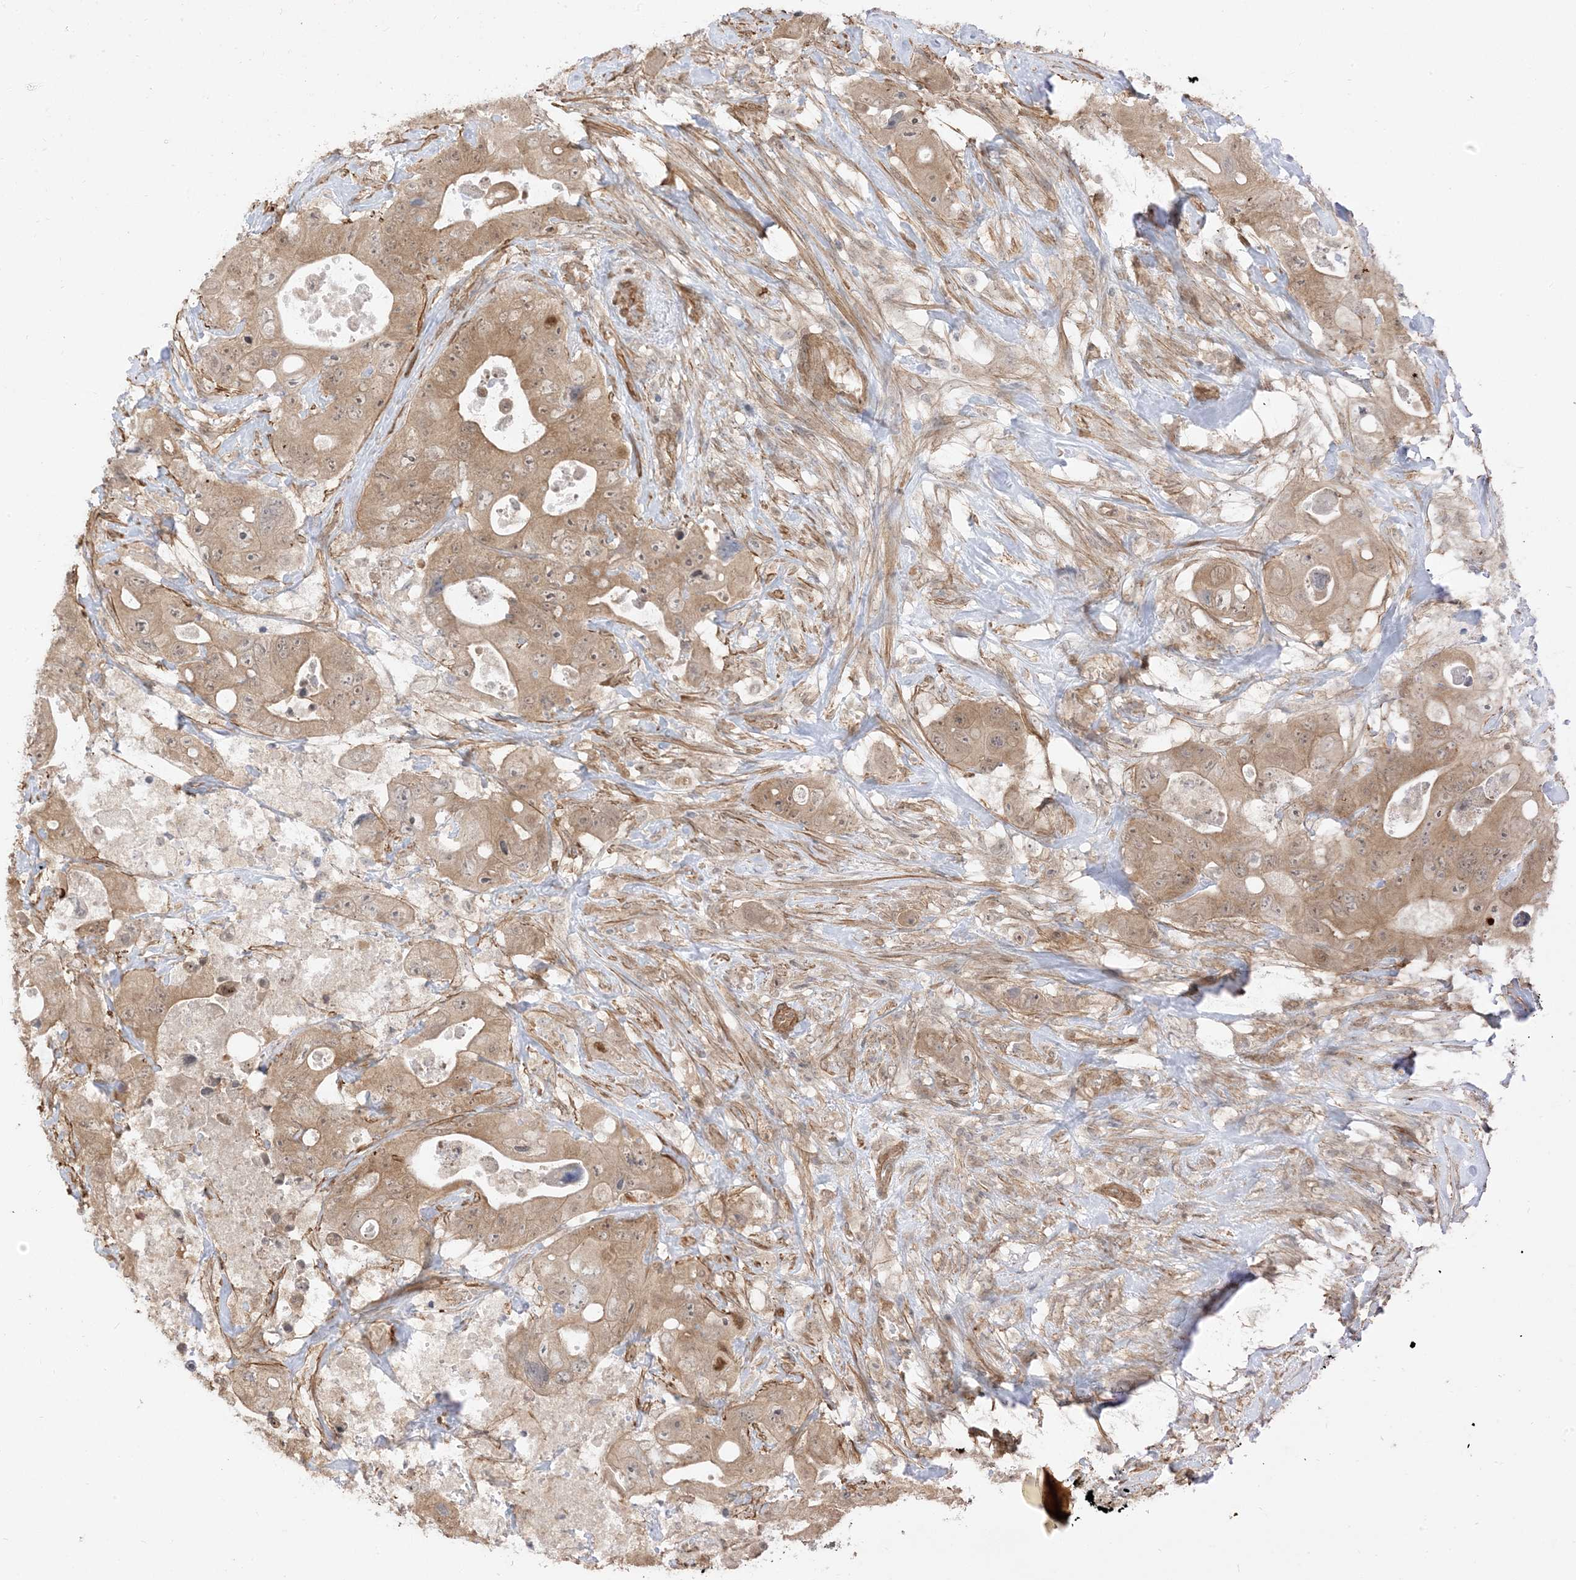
{"staining": {"intensity": "moderate", "quantity": ">75%", "location": "cytoplasmic/membranous"}, "tissue": "colorectal cancer", "cell_type": "Tumor cells", "image_type": "cancer", "snomed": [{"axis": "morphology", "description": "Adenocarcinoma, NOS"}, {"axis": "topography", "description": "Colon"}], "caption": "This is a histology image of IHC staining of colorectal cancer (adenocarcinoma), which shows moderate positivity in the cytoplasmic/membranous of tumor cells.", "gene": "TBCC", "patient": {"sex": "female", "age": 46}}